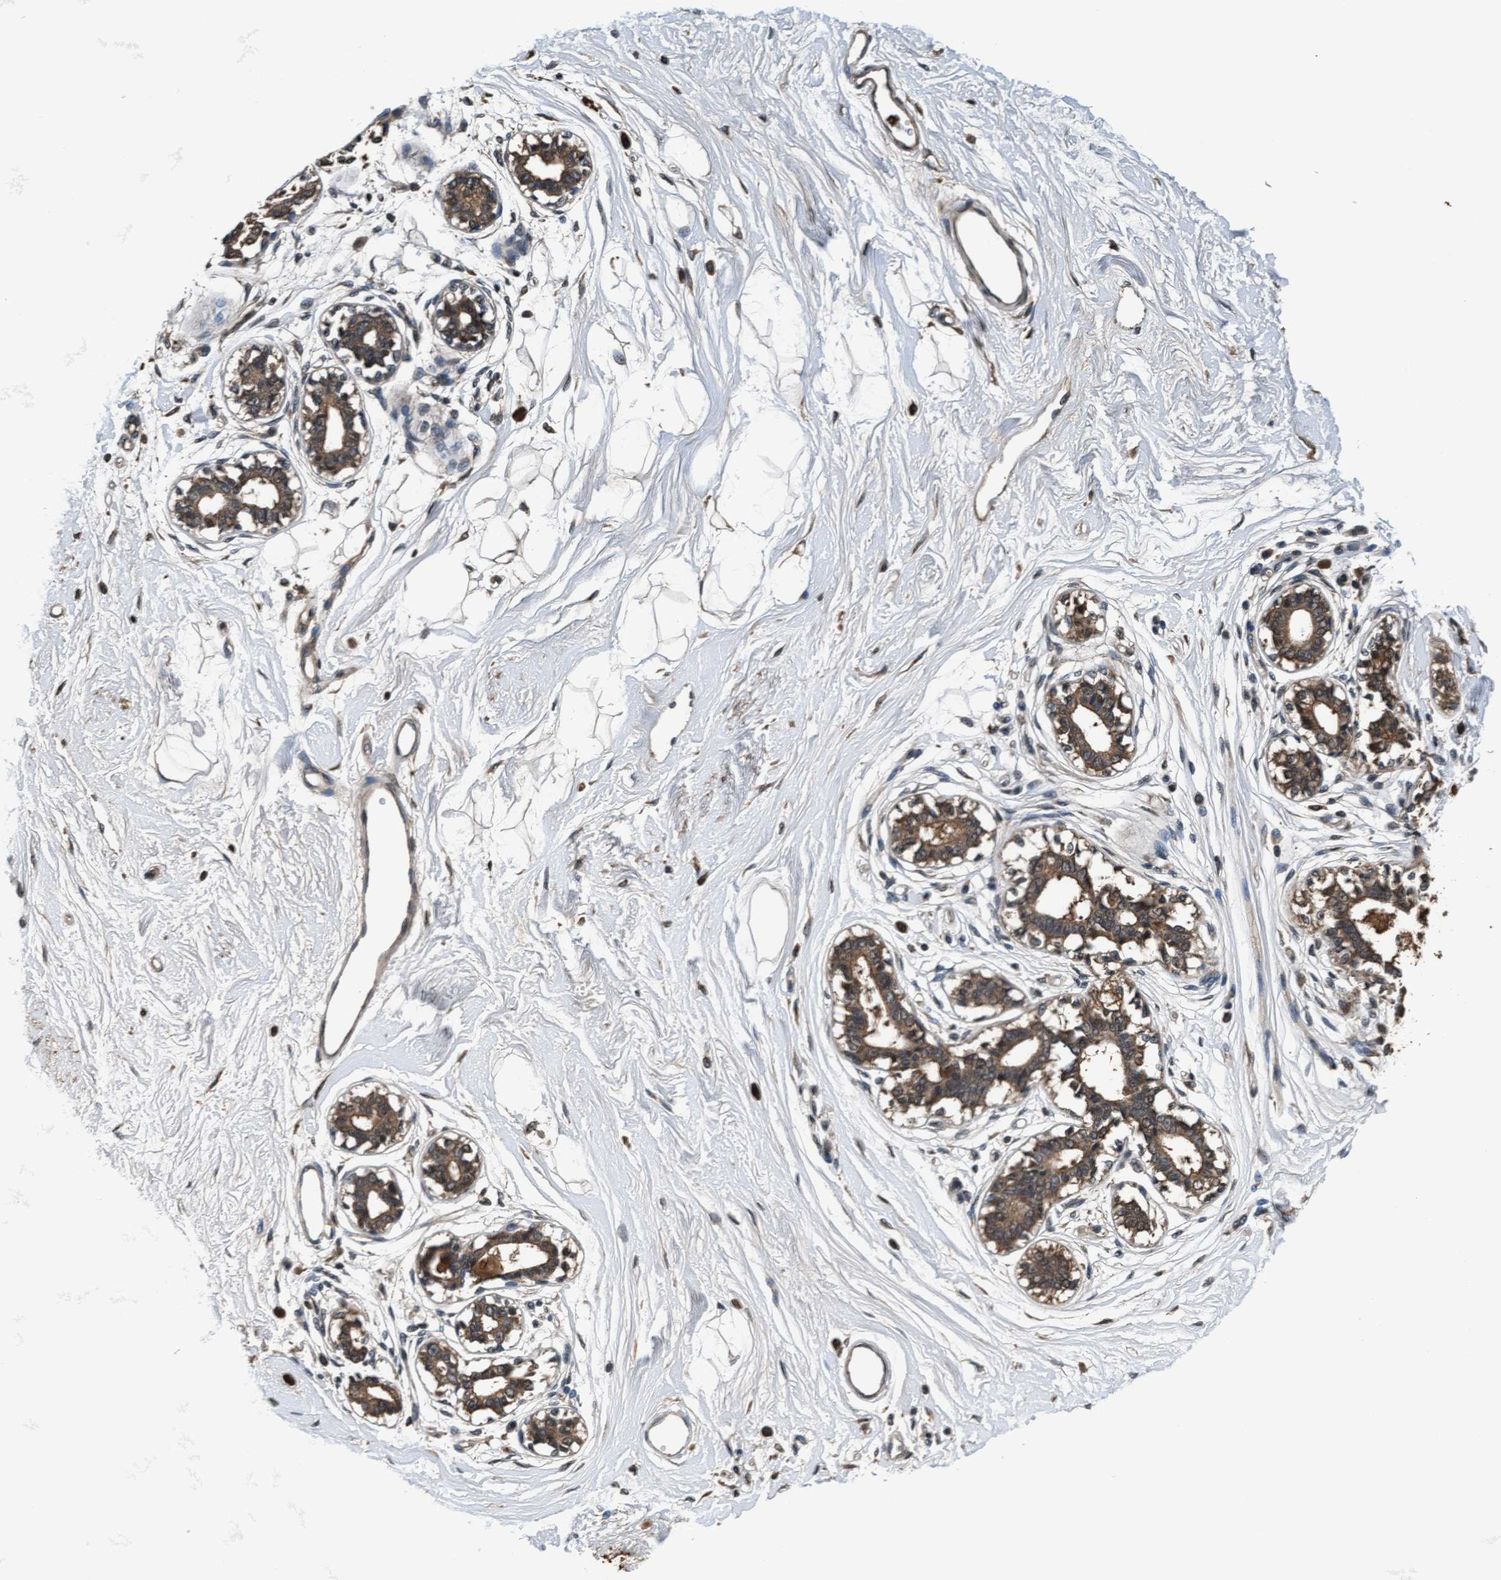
{"staining": {"intensity": "negative", "quantity": "none", "location": "none"}, "tissue": "breast", "cell_type": "Adipocytes", "image_type": "normal", "snomed": [{"axis": "morphology", "description": "Normal tissue, NOS"}, {"axis": "topography", "description": "Breast"}], "caption": "Immunohistochemistry (IHC) micrograph of normal breast: breast stained with DAB displays no significant protein expression in adipocytes.", "gene": "WASF1", "patient": {"sex": "female", "age": 45}}